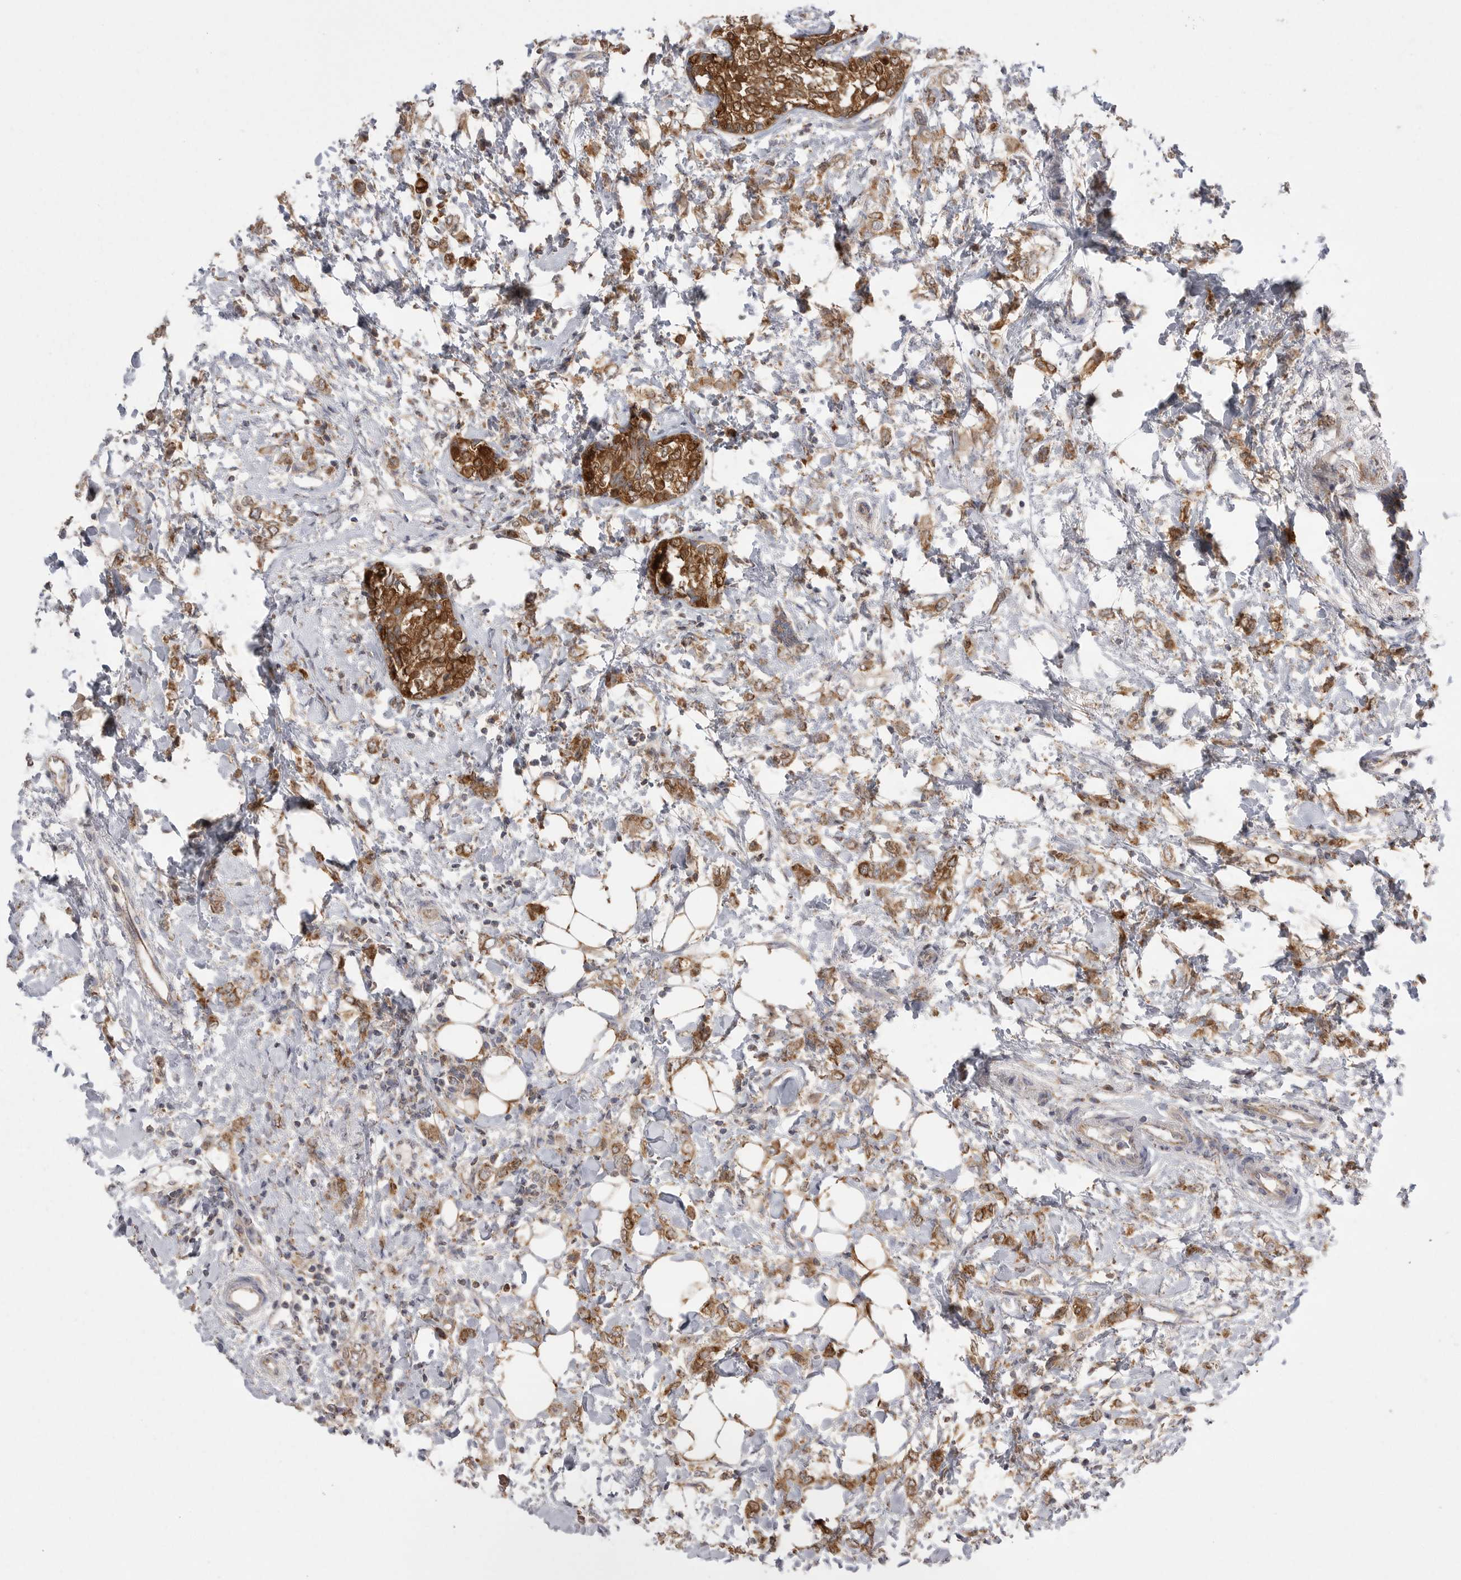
{"staining": {"intensity": "moderate", "quantity": ">75%", "location": "cytoplasmic/membranous"}, "tissue": "breast cancer", "cell_type": "Tumor cells", "image_type": "cancer", "snomed": [{"axis": "morphology", "description": "Normal tissue, NOS"}, {"axis": "morphology", "description": "Lobular carcinoma"}, {"axis": "topography", "description": "Breast"}], "caption": "Tumor cells demonstrate moderate cytoplasmic/membranous positivity in approximately >75% of cells in breast cancer (lobular carcinoma).", "gene": "KYAT3", "patient": {"sex": "female", "age": 47}}